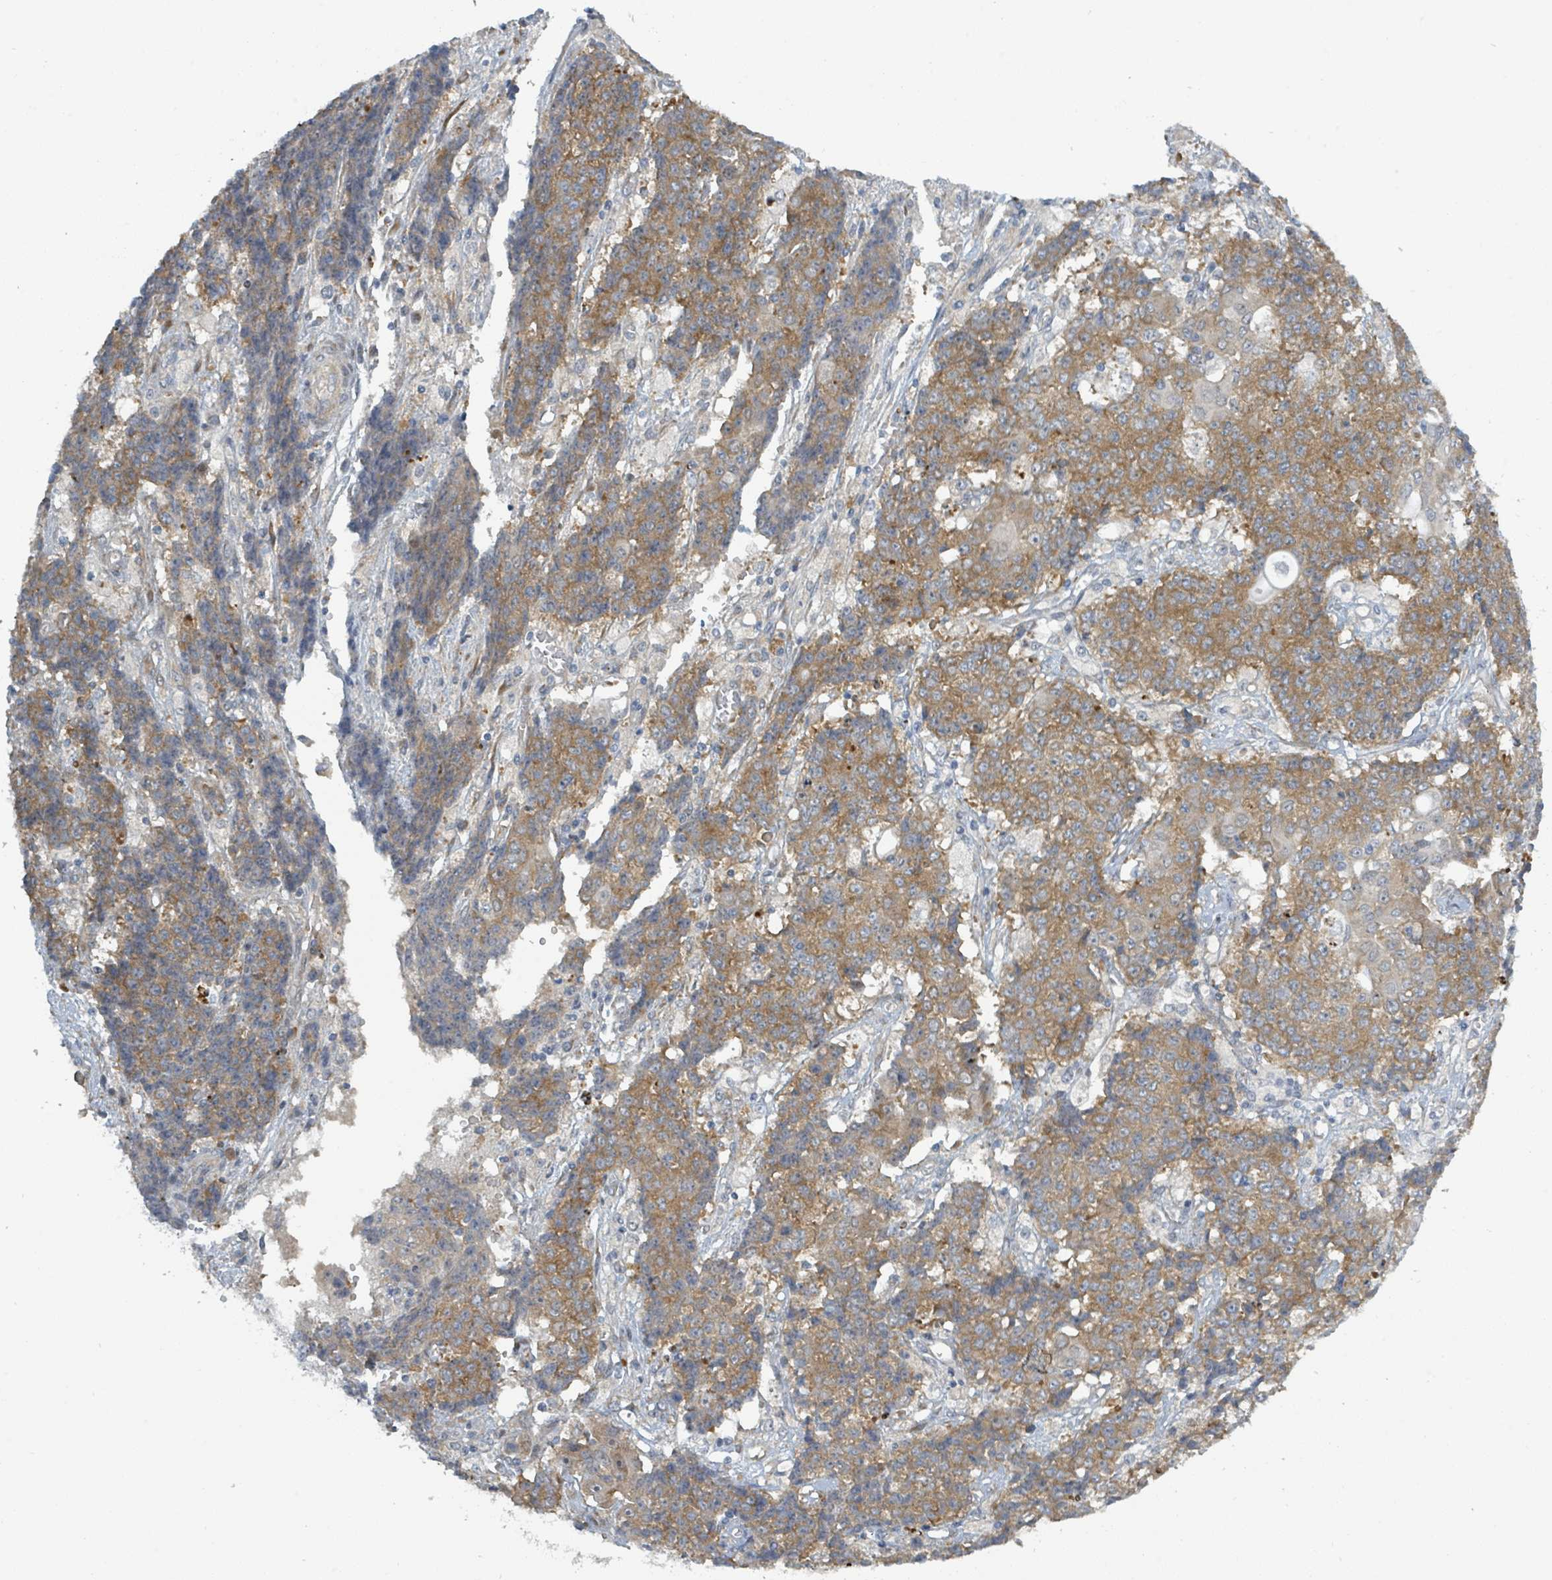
{"staining": {"intensity": "moderate", "quantity": ">75%", "location": "cytoplasmic/membranous"}, "tissue": "ovarian cancer", "cell_type": "Tumor cells", "image_type": "cancer", "snomed": [{"axis": "morphology", "description": "Carcinoma, endometroid"}, {"axis": "topography", "description": "Ovary"}], "caption": "Ovarian endometroid carcinoma stained with a protein marker demonstrates moderate staining in tumor cells.", "gene": "RPL32", "patient": {"sex": "female", "age": 42}}